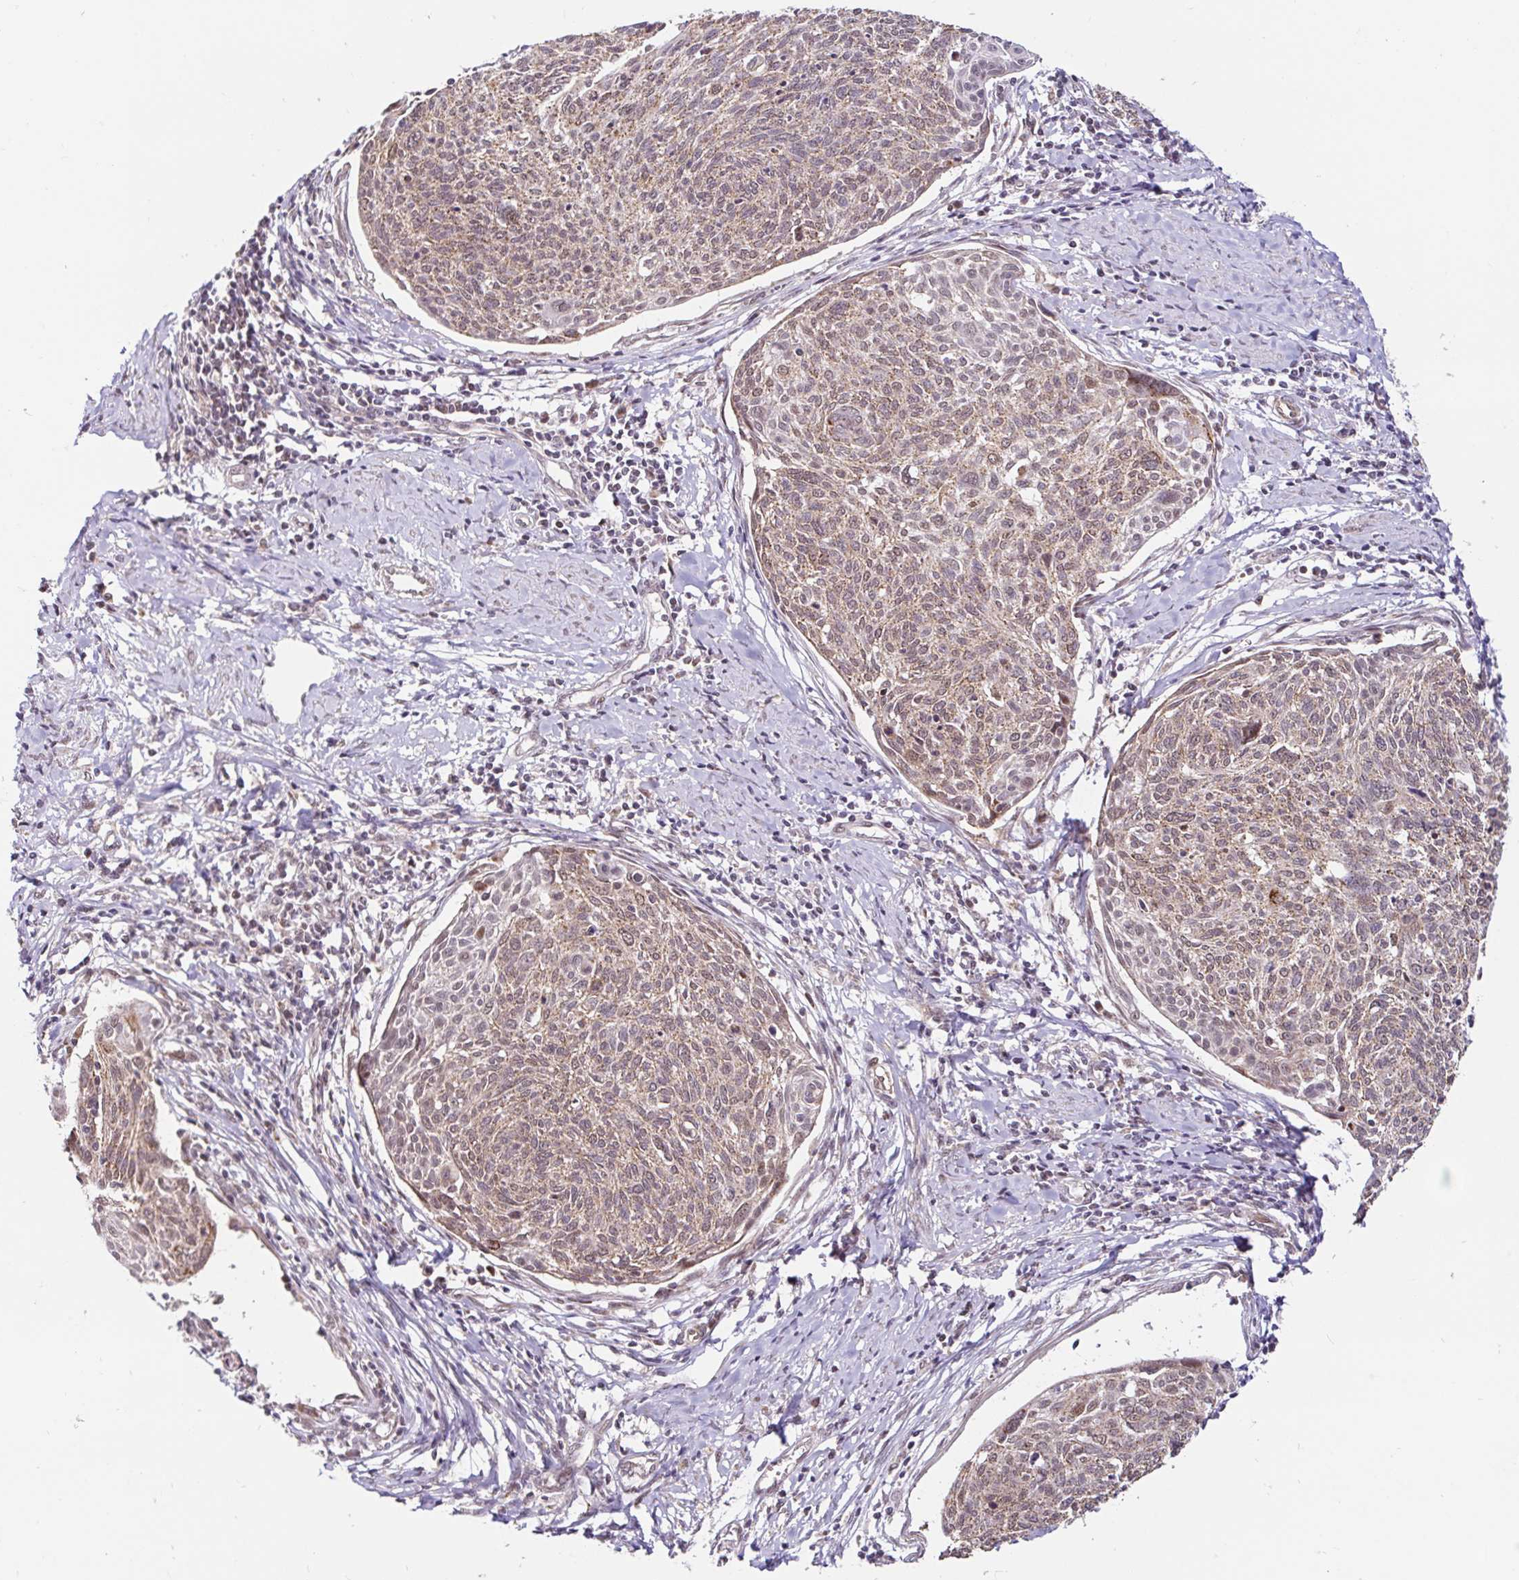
{"staining": {"intensity": "moderate", "quantity": ">75%", "location": "cytoplasmic/membranous"}, "tissue": "cervical cancer", "cell_type": "Tumor cells", "image_type": "cancer", "snomed": [{"axis": "morphology", "description": "Squamous cell carcinoma, NOS"}, {"axis": "topography", "description": "Cervix"}], "caption": "Protein staining exhibits moderate cytoplasmic/membranous expression in about >75% of tumor cells in cervical cancer (squamous cell carcinoma).", "gene": "TIMM50", "patient": {"sex": "female", "age": 49}}